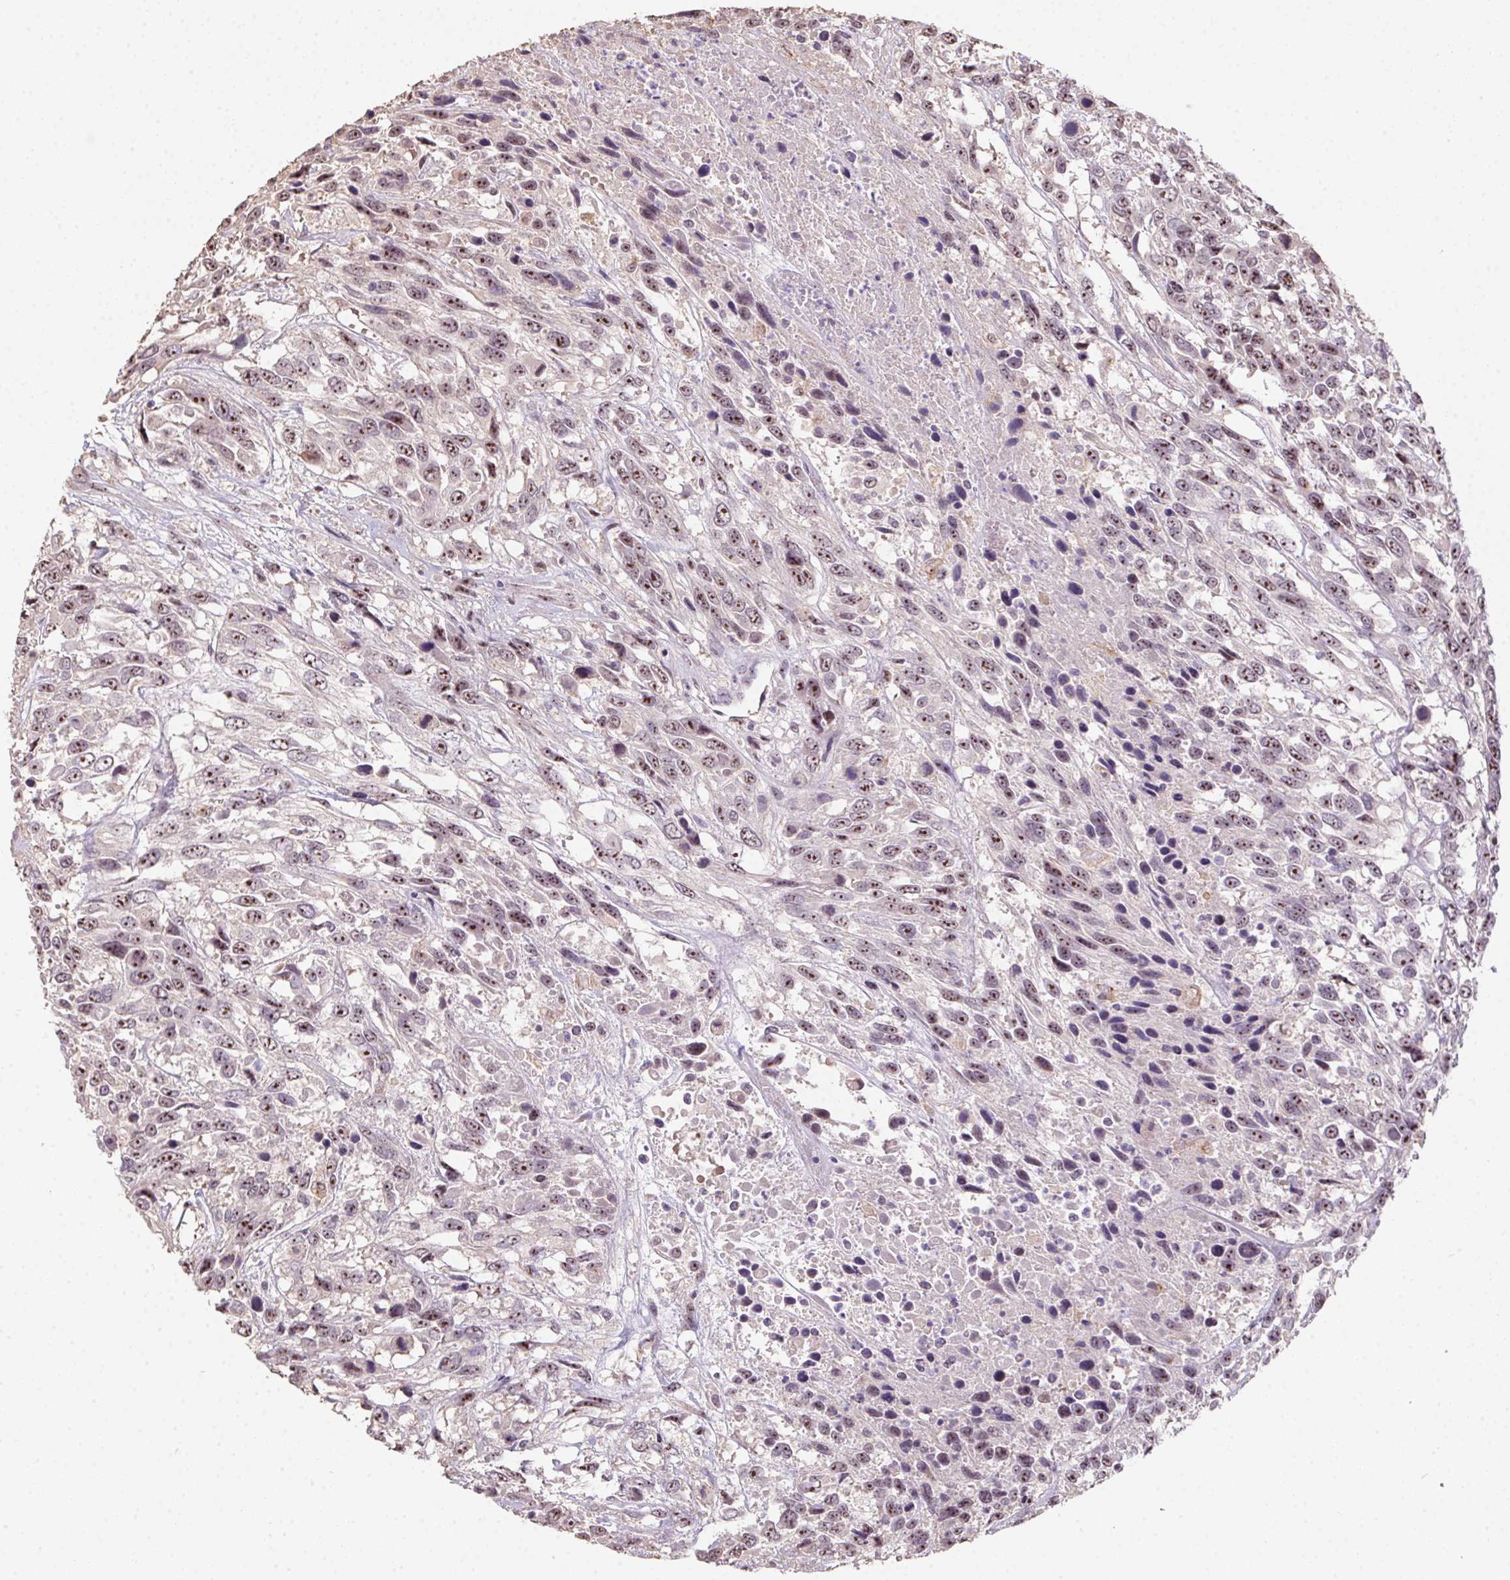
{"staining": {"intensity": "moderate", "quantity": ">75%", "location": "nuclear"}, "tissue": "urothelial cancer", "cell_type": "Tumor cells", "image_type": "cancer", "snomed": [{"axis": "morphology", "description": "Urothelial carcinoma, High grade"}, {"axis": "topography", "description": "Urinary bladder"}], "caption": "A brown stain labels moderate nuclear staining of a protein in urothelial carcinoma (high-grade) tumor cells.", "gene": "BATF2", "patient": {"sex": "female", "age": 70}}